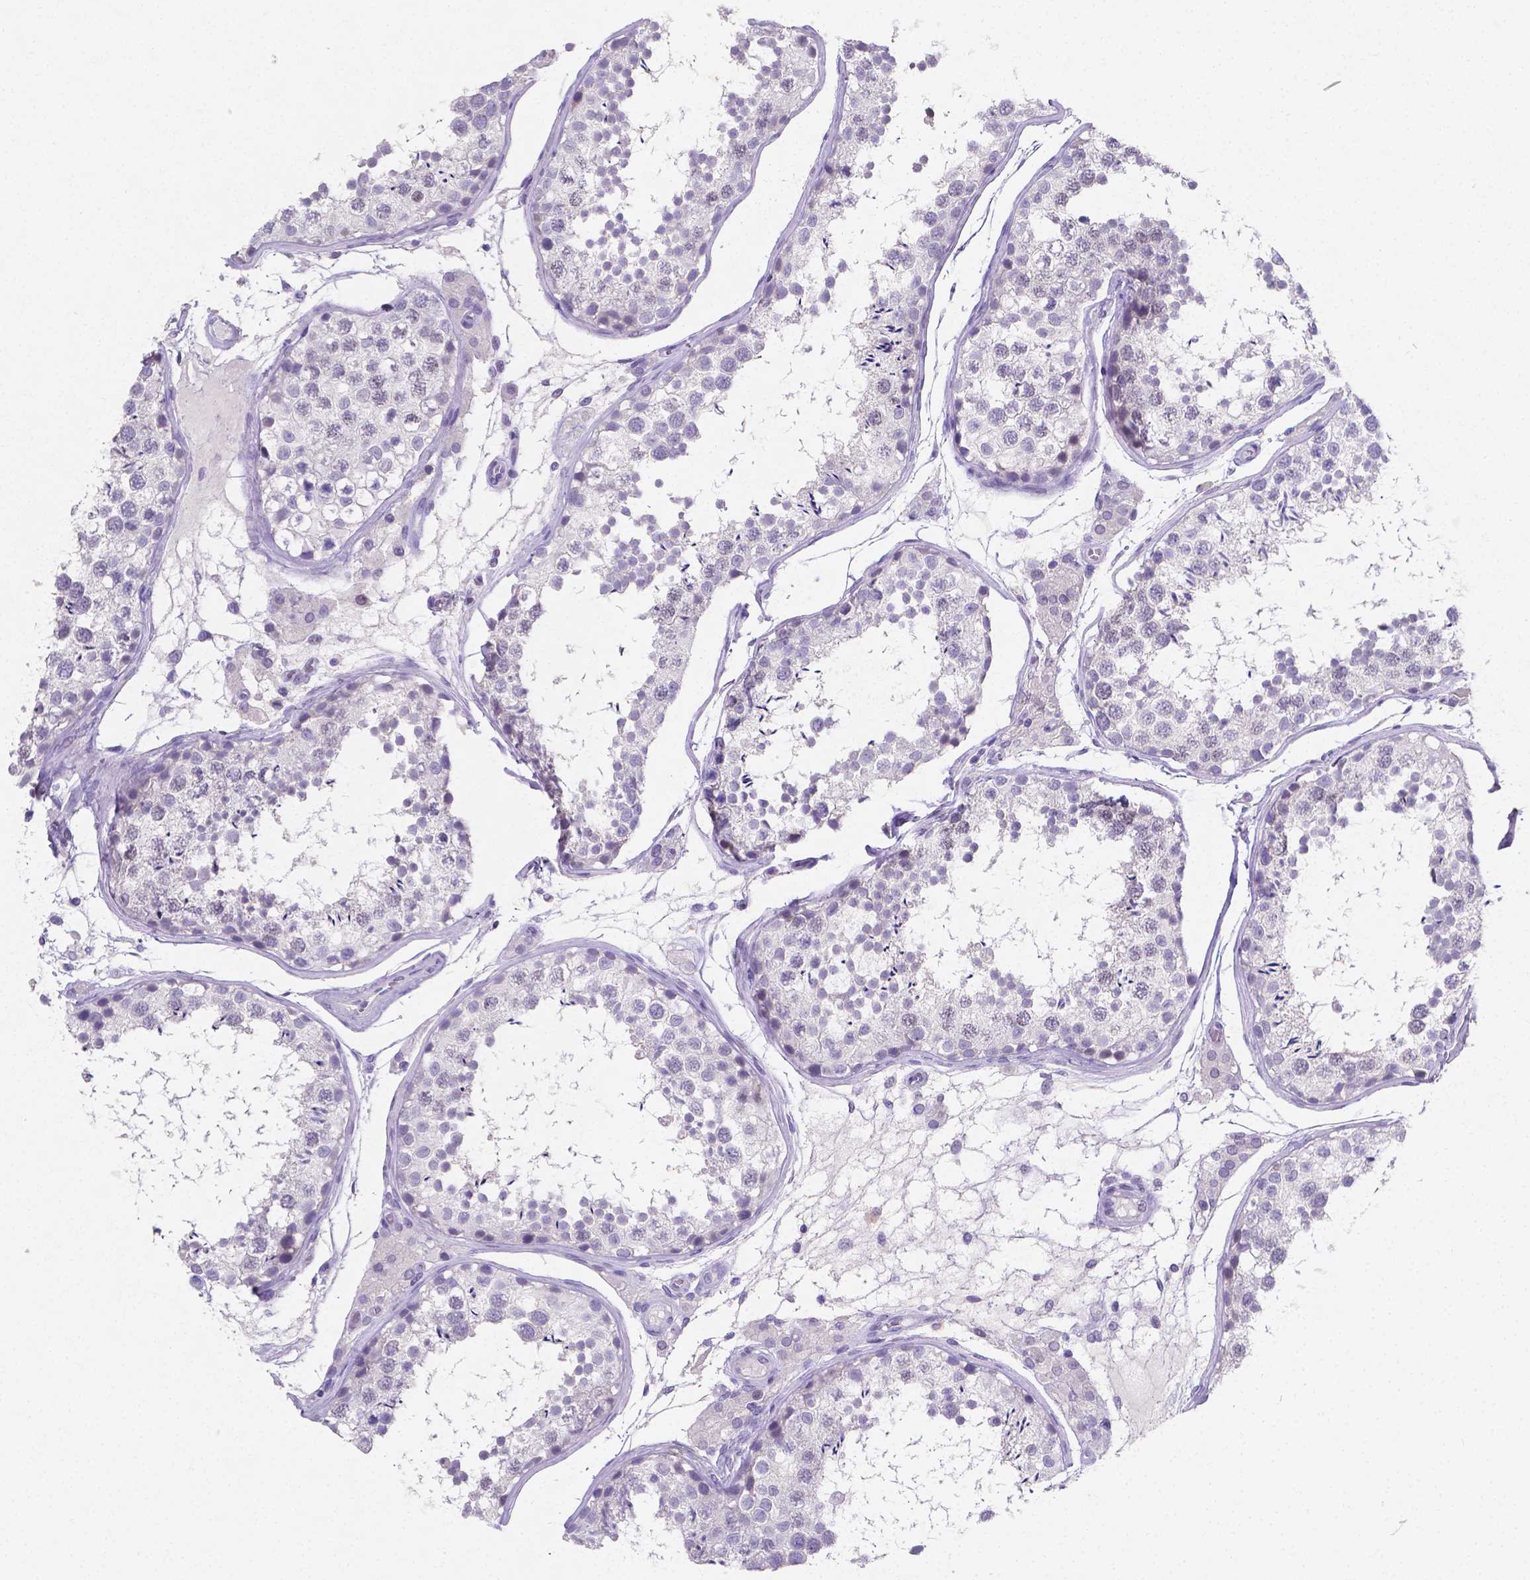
{"staining": {"intensity": "negative", "quantity": "none", "location": "none"}, "tissue": "testis", "cell_type": "Cells in seminiferous ducts", "image_type": "normal", "snomed": [{"axis": "morphology", "description": "Normal tissue, NOS"}, {"axis": "topography", "description": "Testis"}], "caption": "Micrograph shows no protein staining in cells in seminiferous ducts of benign testis. The staining was performed using DAB to visualize the protein expression in brown, while the nuclei were stained in blue with hematoxylin (Magnification: 20x).", "gene": "SATB2", "patient": {"sex": "male", "age": 29}}